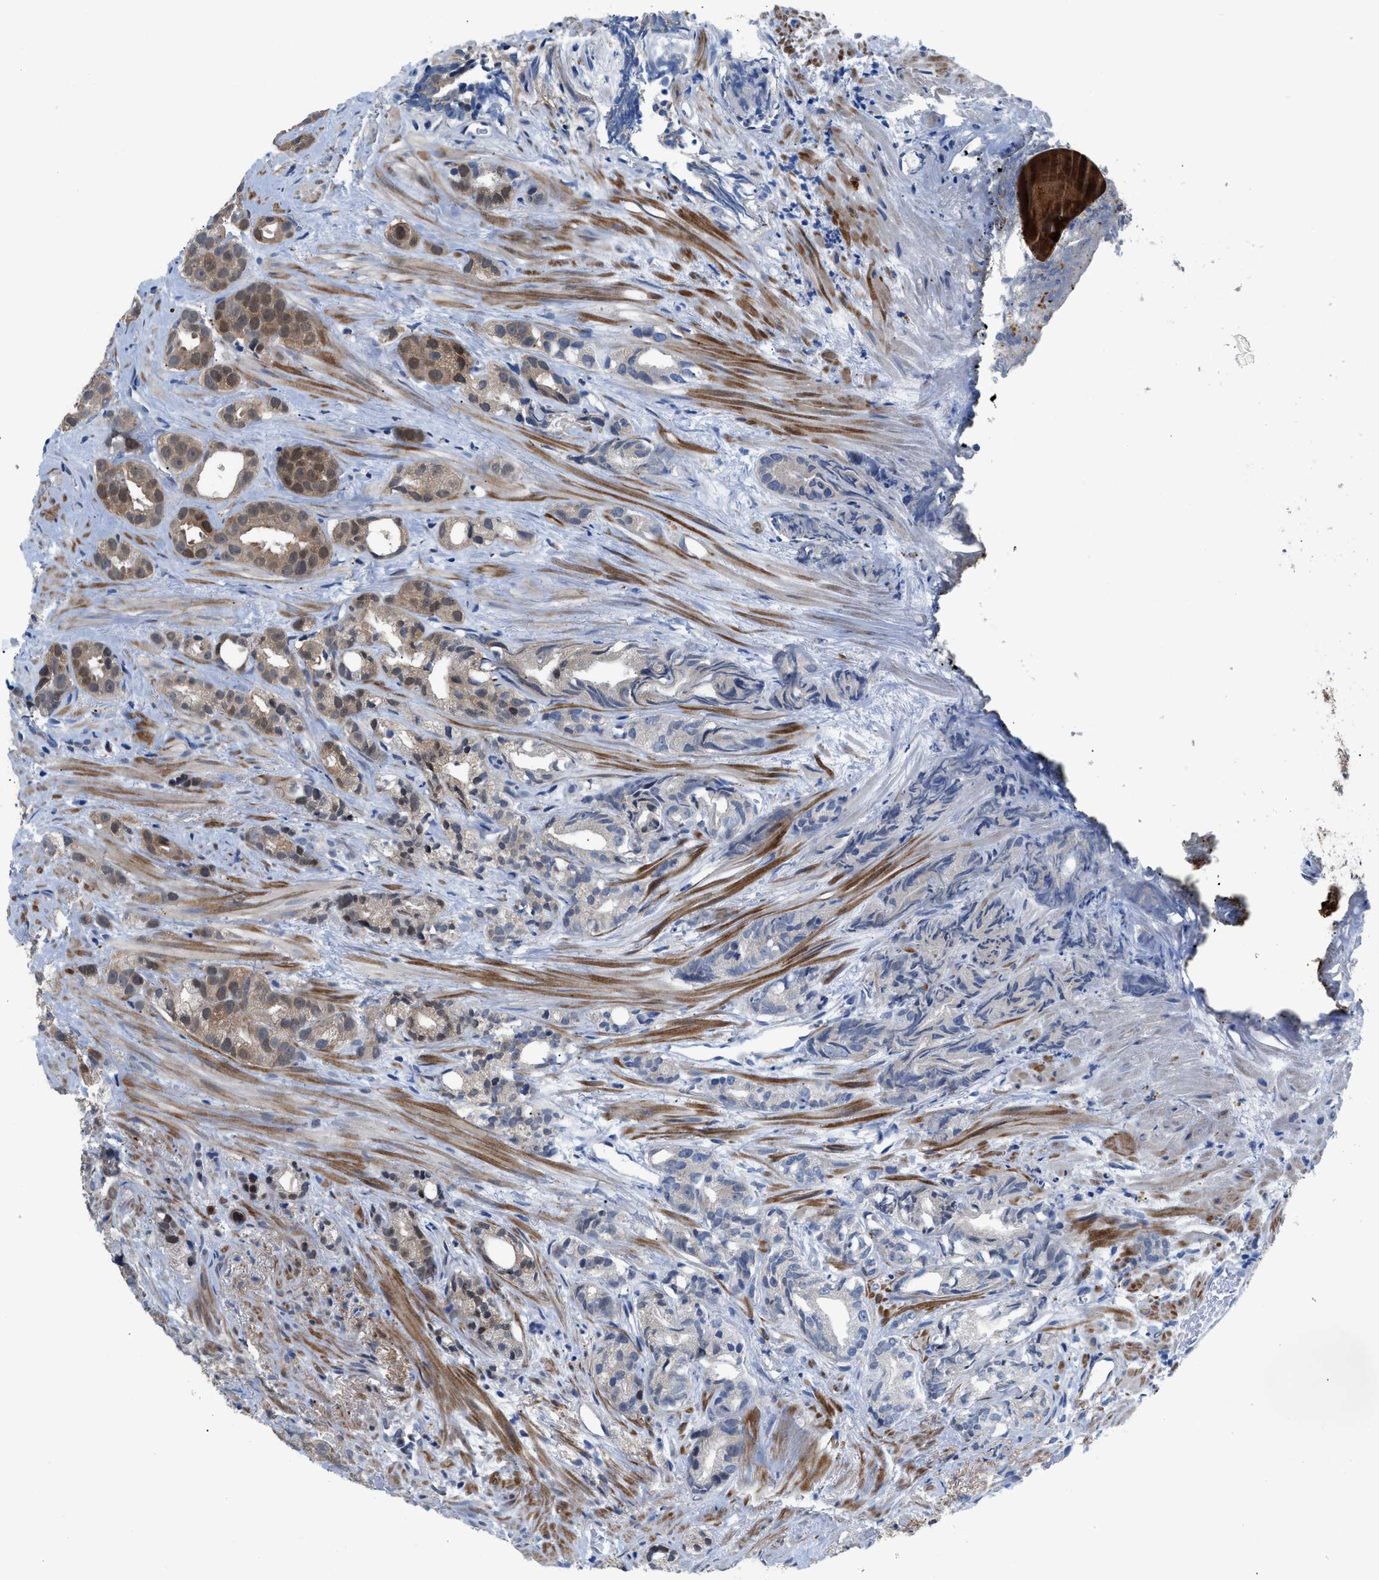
{"staining": {"intensity": "moderate", "quantity": ">75%", "location": "cytoplasmic/membranous,nuclear"}, "tissue": "prostate cancer", "cell_type": "Tumor cells", "image_type": "cancer", "snomed": [{"axis": "morphology", "description": "Adenocarcinoma, Low grade"}, {"axis": "topography", "description": "Prostate"}], "caption": "Immunohistochemical staining of human prostate cancer (adenocarcinoma (low-grade)) exhibits medium levels of moderate cytoplasmic/membranous and nuclear protein expression in about >75% of tumor cells.", "gene": "UAP1", "patient": {"sex": "male", "age": 89}}